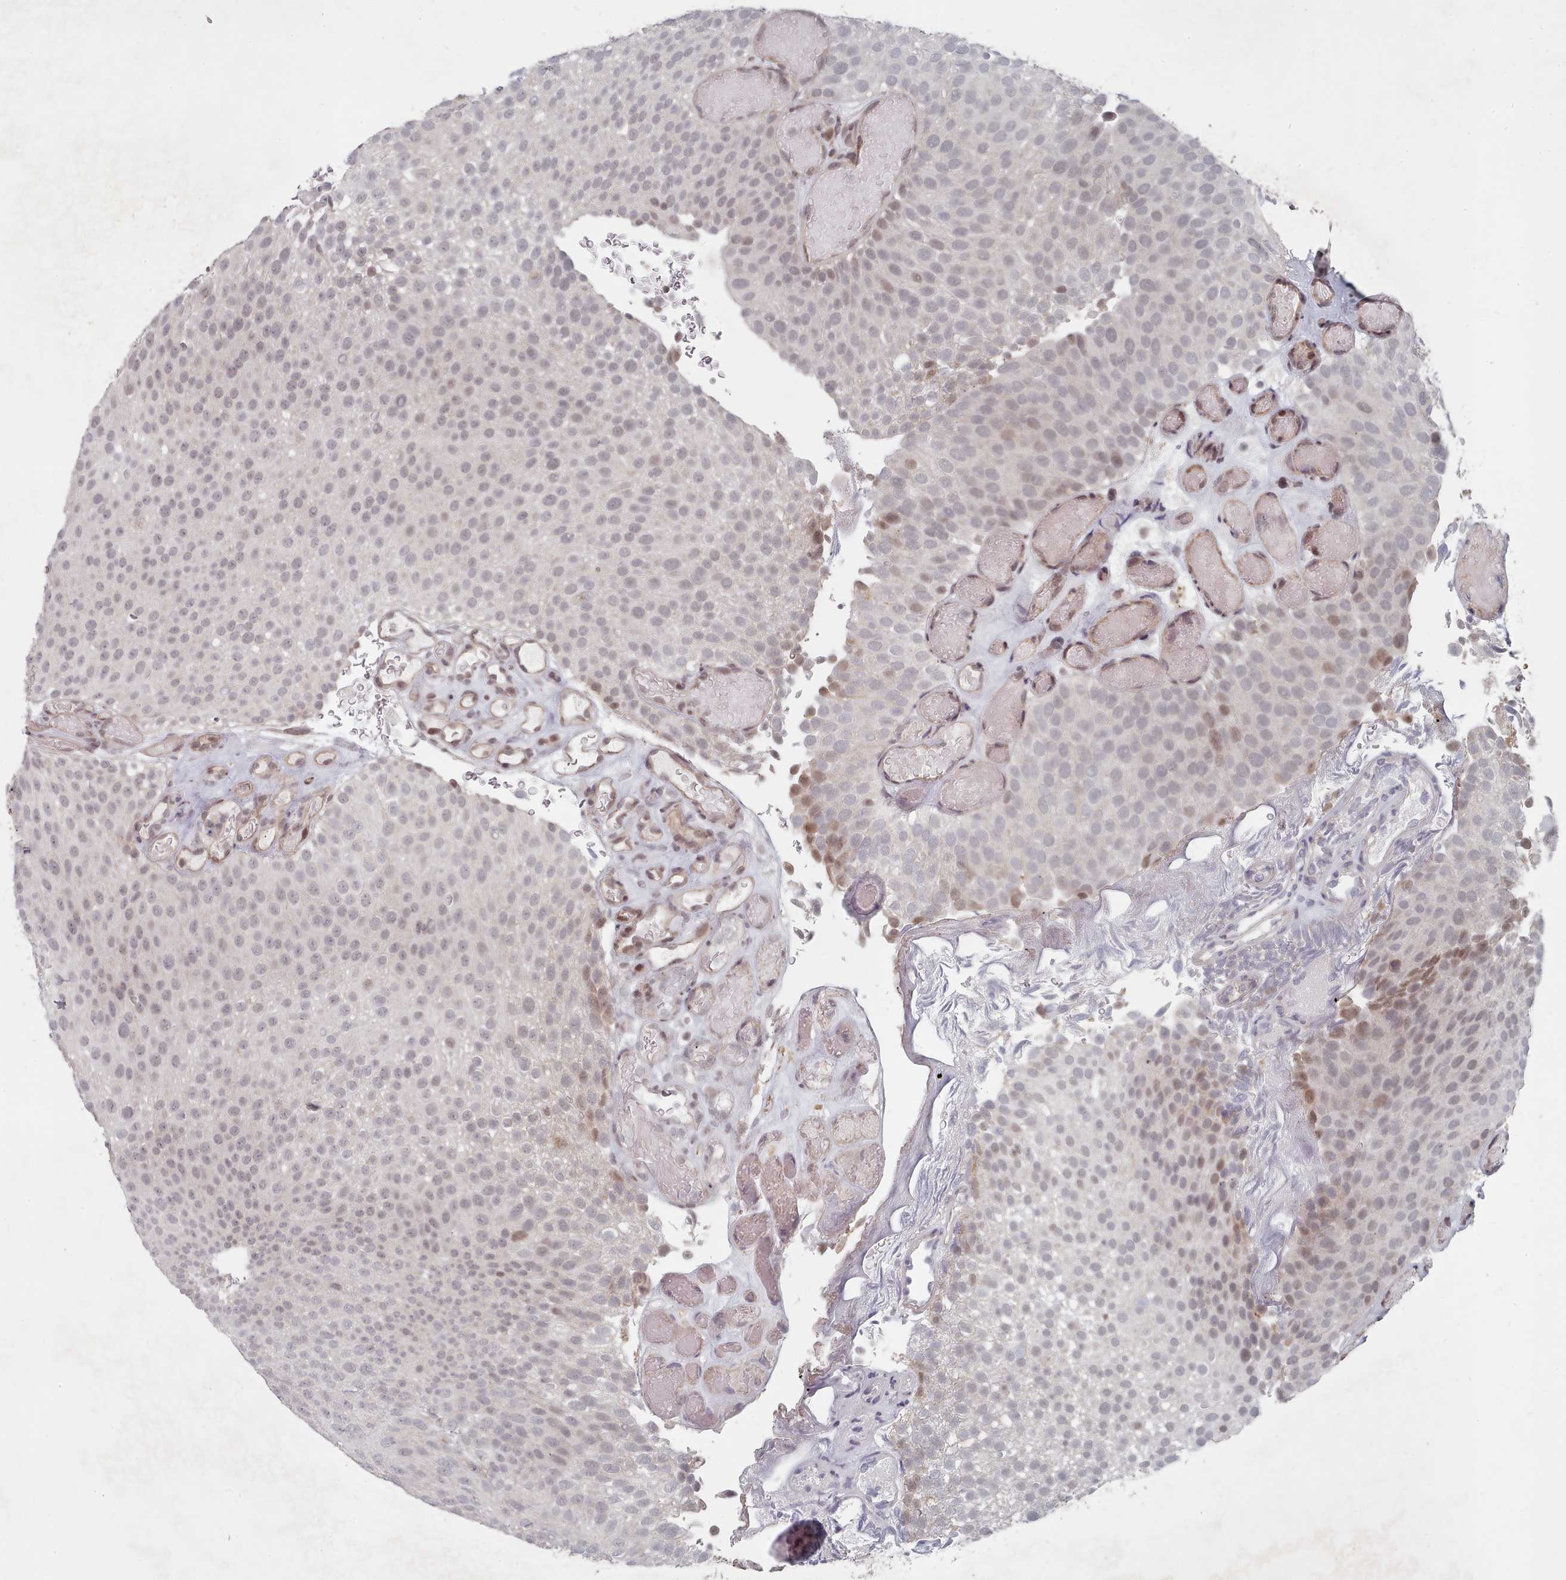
{"staining": {"intensity": "negative", "quantity": "none", "location": "none"}, "tissue": "urothelial cancer", "cell_type": "Tumor cells", "image_type": "cancer", "snomed": [{"axis": "morphology", "description": "Urothelial carcinoma, Low grade"}, {"axis": "topography", "description": "Urinary bladder"}], "caption": "Histopathology image shows no significant protein positivity in tumor cells of urothelial cancer. (Stains: DAB IHC with hematoxylin counter stain, Microscopy: brightfield microscopy at high magnification).", "gene": "CPSF4", "patient": {"sex": "male", "age": 78}}